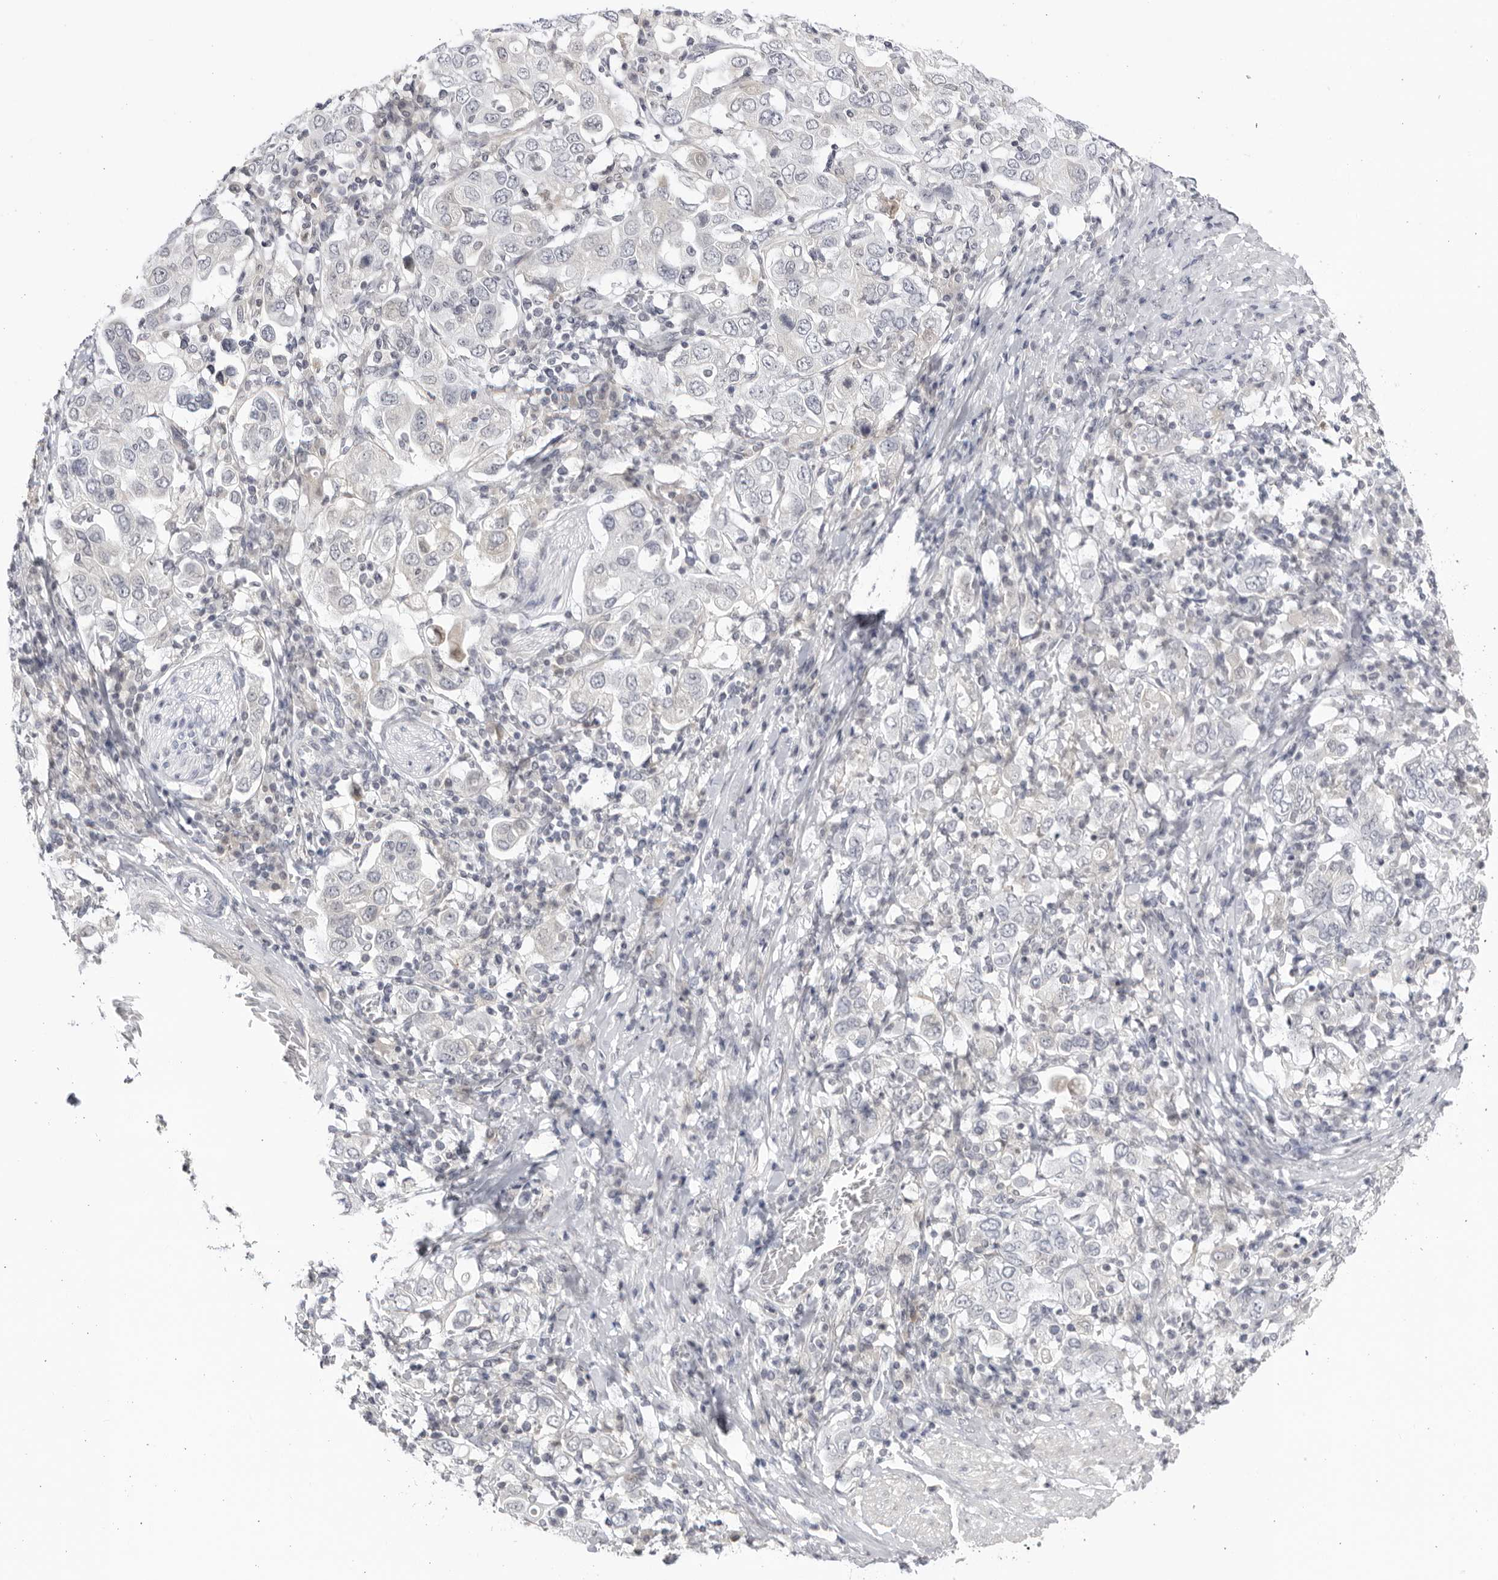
{"staining": {"intensity": "negative", "quantity": "none", "location": "none"}, "tissue": "stomach cancer", "cell_type": "Tumor cells", "image_type": "cancer", "snomed": [{"axis": "morphology", "description": "Adenocarcinoma, NOS"}, {"axis": "topography", "description": "Stomach, upper"}], "caption": "An immunohistochemistry (IHC) image of stomach adenocarcinoma is shown. There is no staining in tumor cells of stomach adenocarcinoma. Brightfield microscopy of IHC stained with DAB (brown) and hematoxylin (blue), captured at high magnification.", "gene": "CNBD1", "patient": {"sex": "male", "age": 62}}